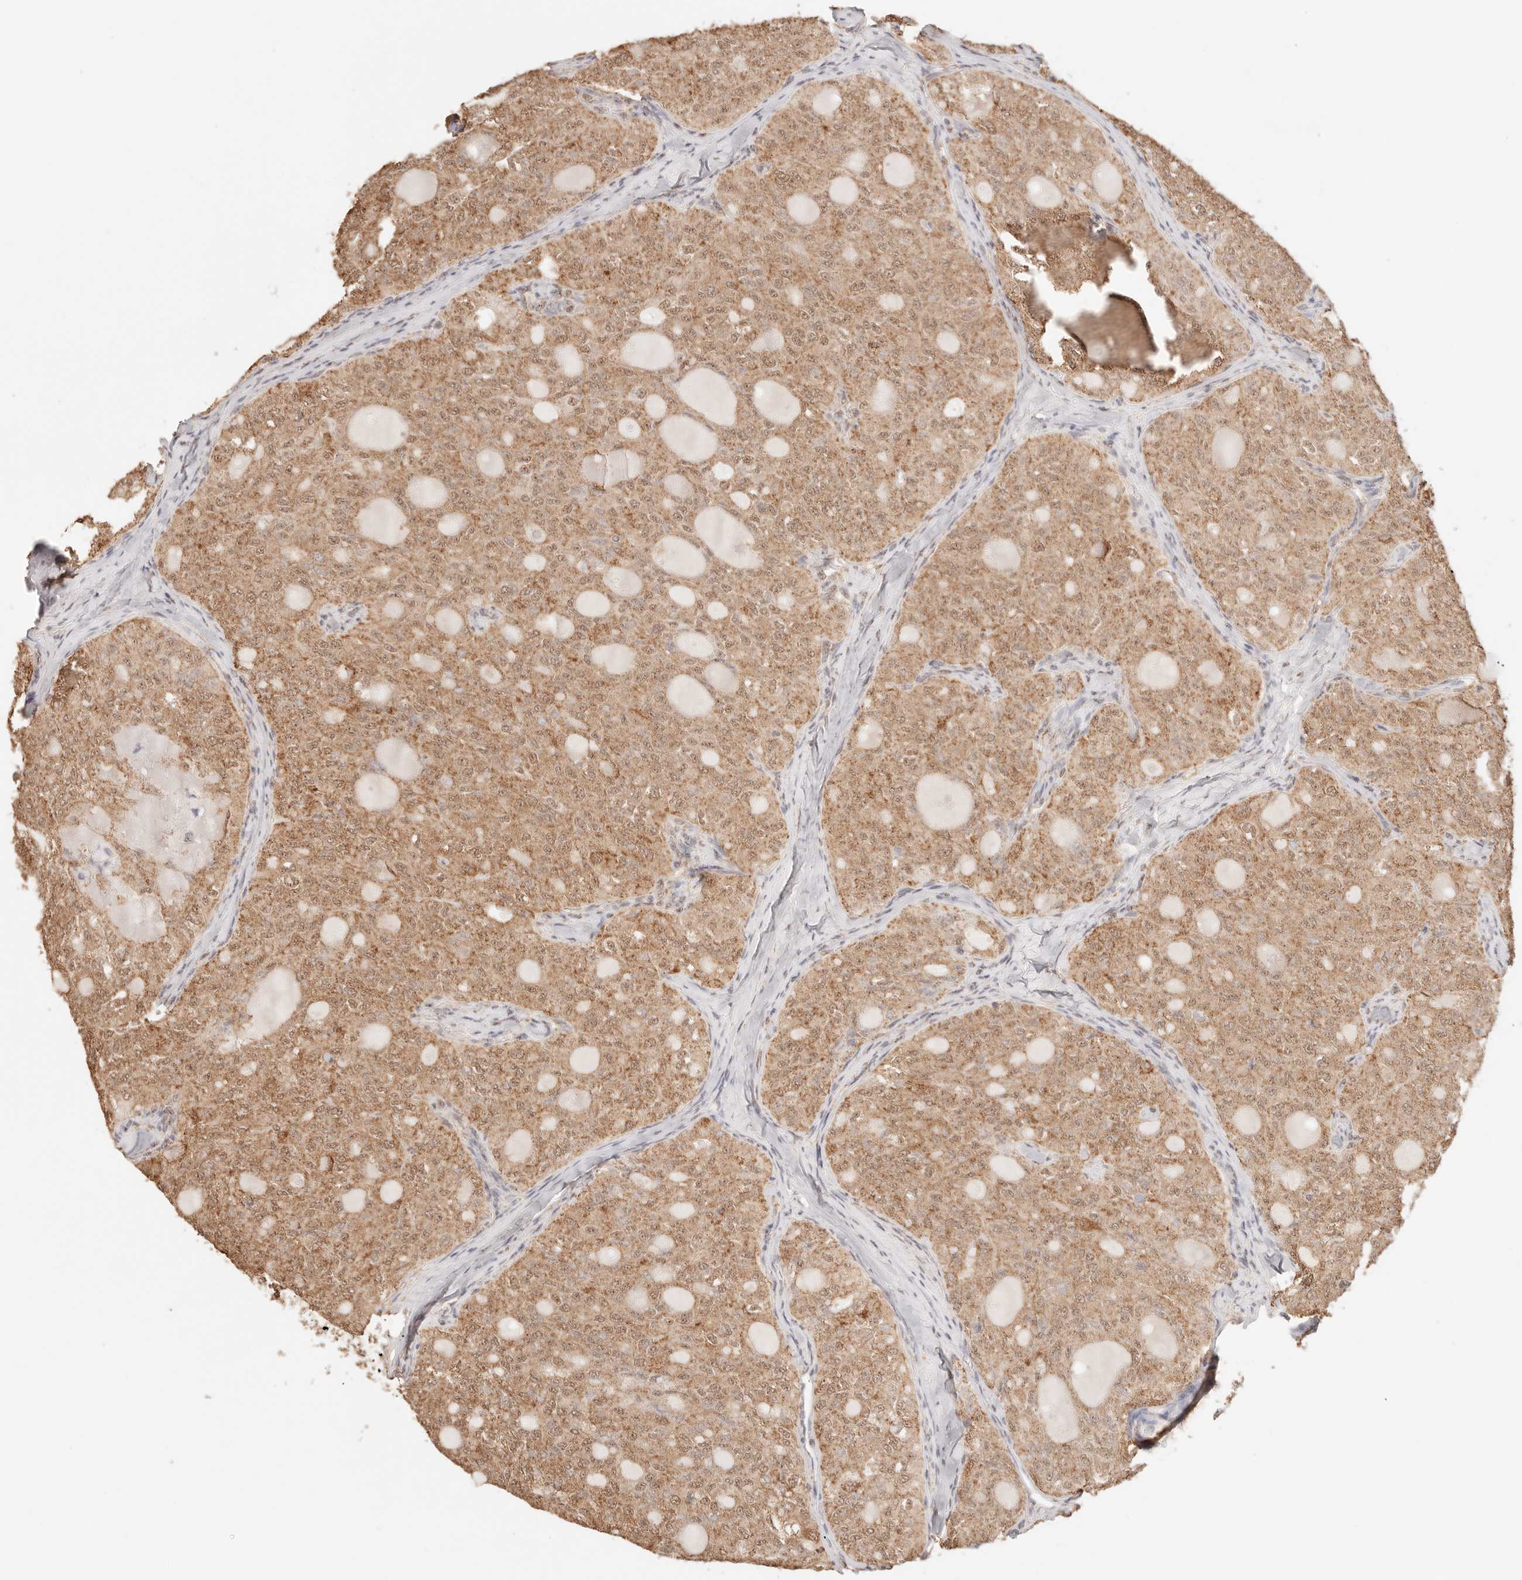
{"staining": {"intensity": "moderate", "quantity": ">75%", "location": "cytoplasmic/membranous"}, "tissue": "thyroid cancer", "cell_type": "Tumor cells", "image_type": "cancer", "snomed": [{"axis": "morphology", "description": "Follicular adenoma carcinoma, NOS"}, {"axis": "topography", "description": "Thyroid gland"}], "caption": "Approximately >75% of tumor cells in follicular adenoma carcinoma (thyroid) reveal moderate cytoplasmic/membranous protein positivity as visualized by brown immunohistochemical staining.", "gene": "IL1R2", "patient": {"sex": "male", "age": 75}}